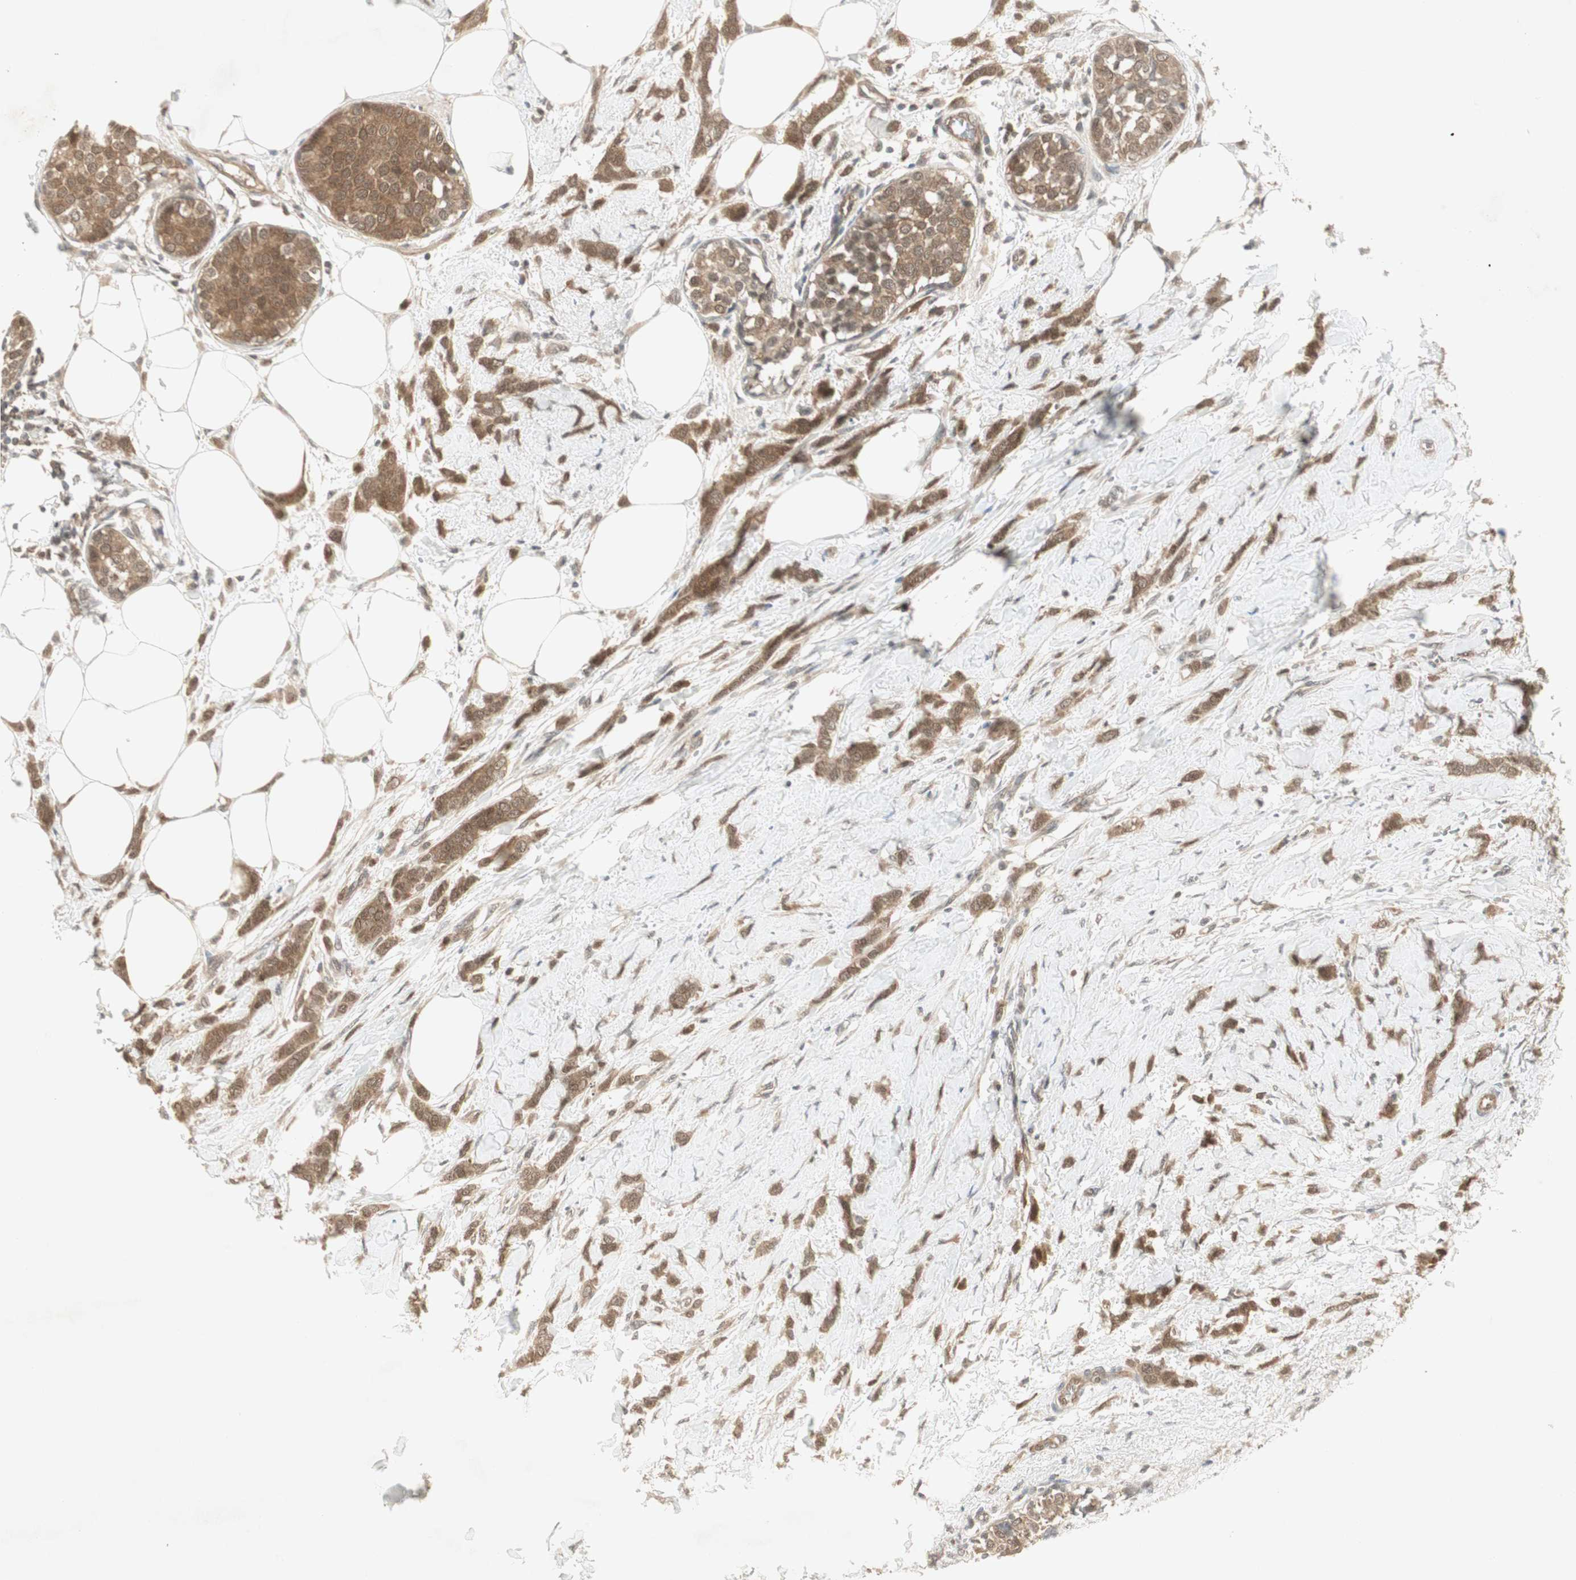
{"staining": {"intensity": "moderate", "quantity": ">75%", "location": "cytoplasmic/membranous"}, "tissue": "breast cancer", "cell_type": "Tumor cells", "image_type": "cancer", "snomed": [{"axis": "morphology", "description": "Lobular carcinoma, in situ"}, {"axis": "morphology", "description": "Lobular carcinoma"}, {"axis": "topography", "description": "Breast"}], "caption": "Tumor cells demonstrate medium levels of moderate cytoplasmic/membranous expression in approximately >75% of cells in human breast cancer.", "gene": "PTPA", "patient": {"sex": "female", "age": 41}}